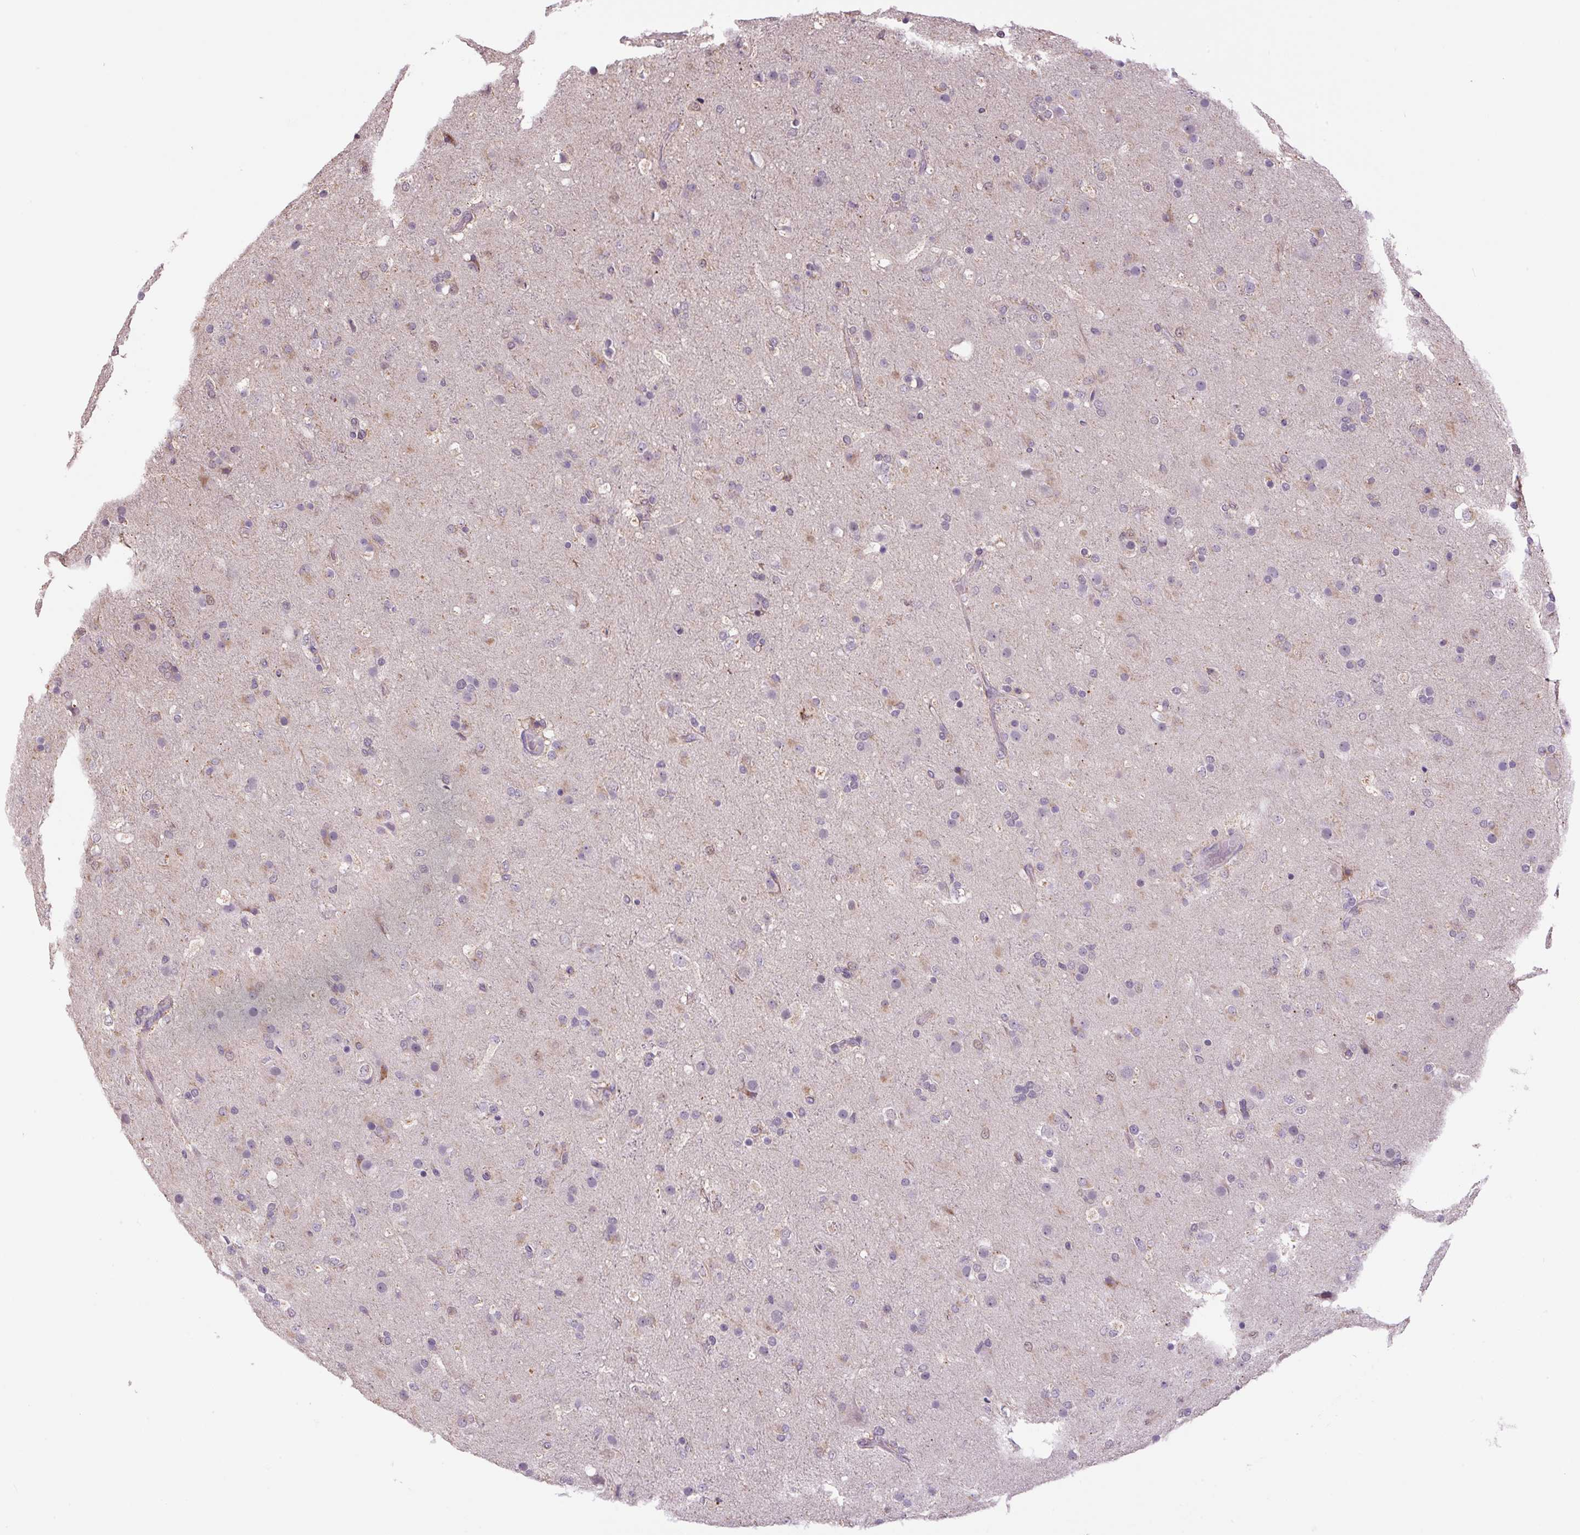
{"staining": {"intensity": "weak", "quantity": "<25%", "location": "cytoplasmic/membranous"}, "tissue": "glioma", "cell_type": "Tumor cells", "image_type": "cancer", "snomed": [{"axis": "morphology", "description": "Glioma, malignant, Low grade"}, {"axis": "topography", "description": "Brain"}], "caption": "High power microscopy image of an IHC photomicrograph of glioma, revealing no significant expression in tumor cells.", "gene": "SGF29", "patient": {"sex": "male", "age": 65}}